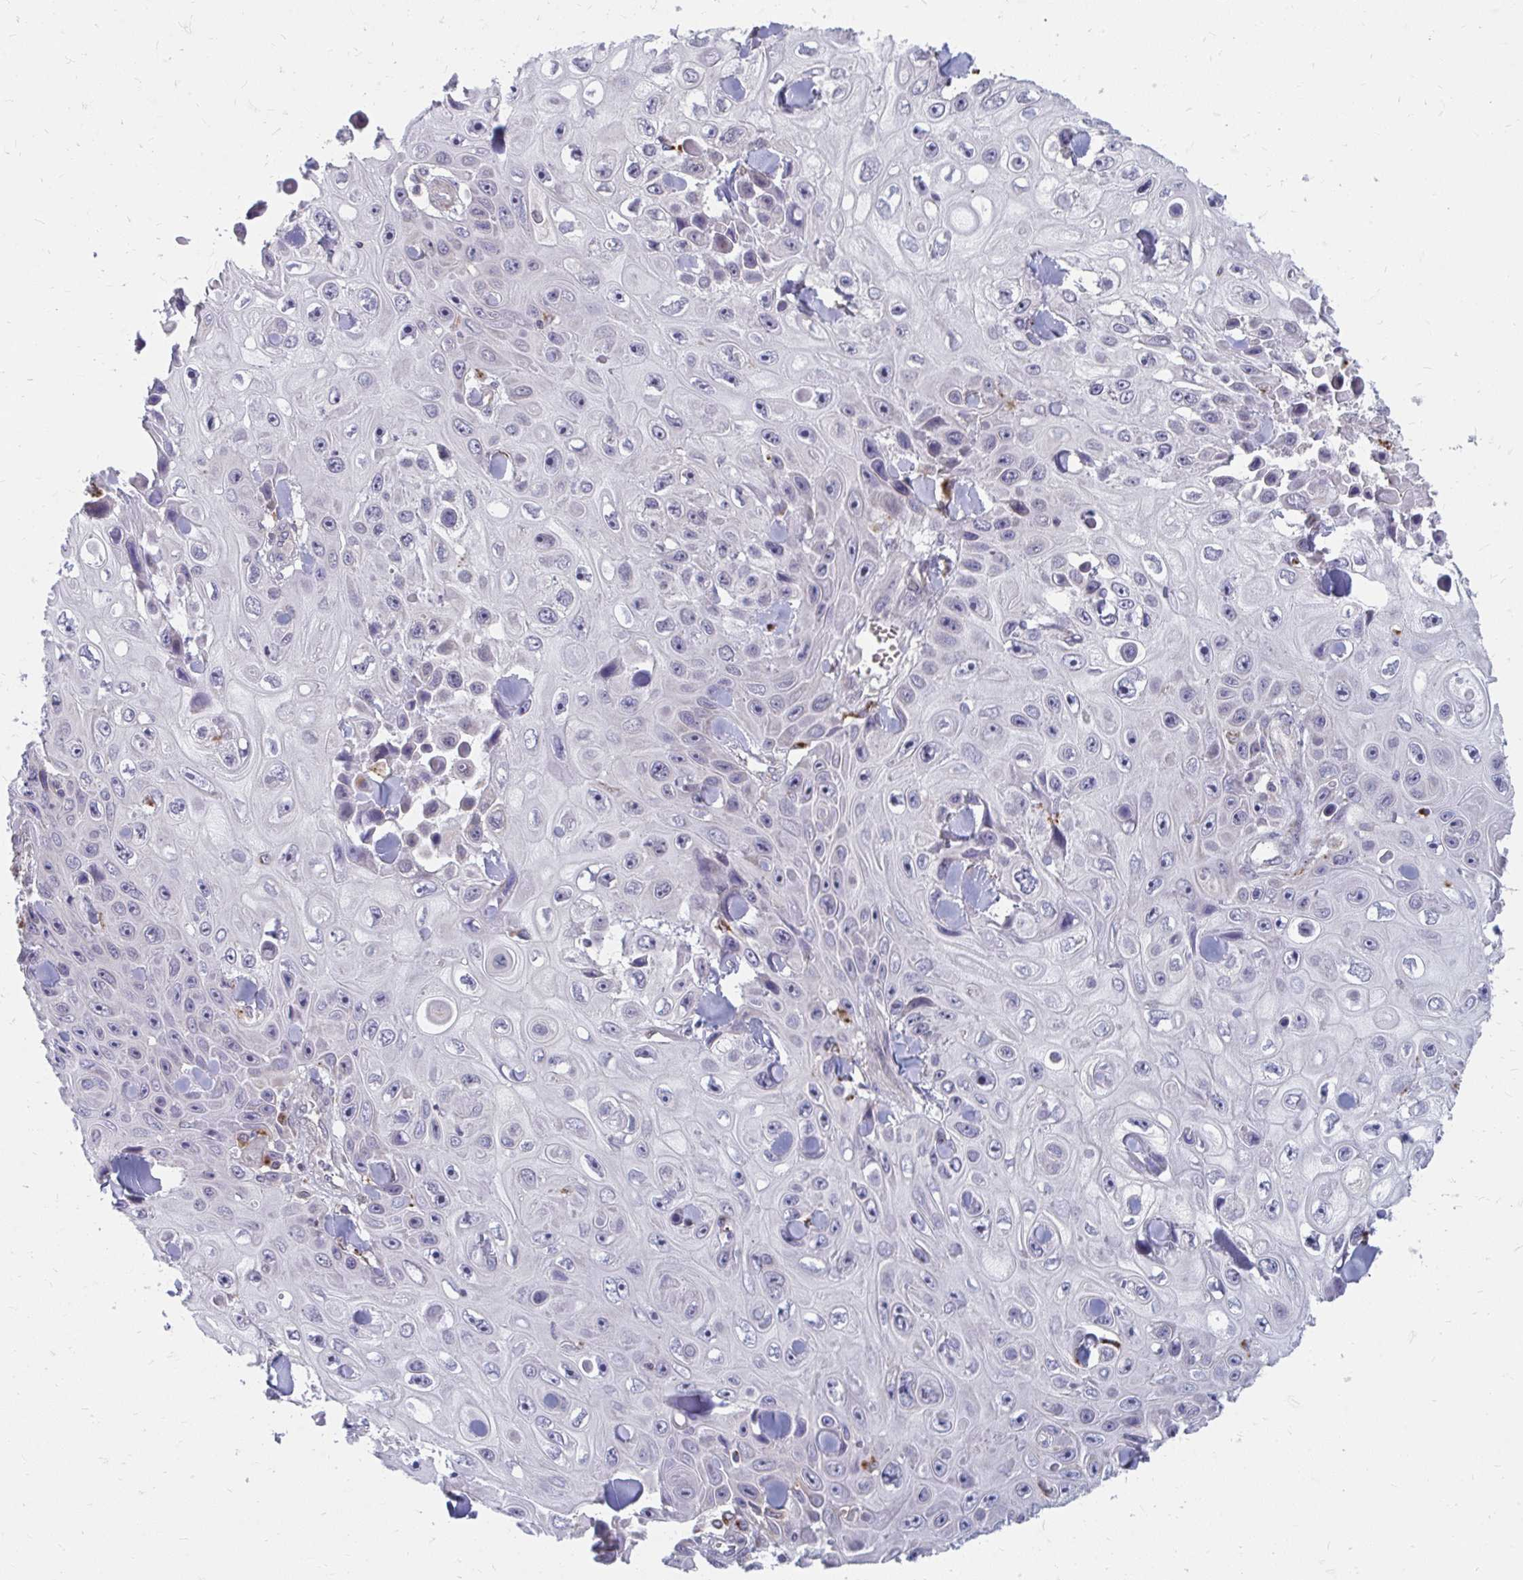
{"staining": {"intensity": "negative", "quantity": "none", "location": "none"}, "tissue": "skin cancer", "cell_type": "Tumor cells", "image_type": "cancer", "snomed": [{"axis": "morphology", "description": "Squamous cell carcinoma, NOS"}, {"axis": "topography", "description": "Skin"}], "caption": "Tumor cells show no significant staining in skin cancer.", "gene": "PABIR3", "patient": {"sex": "male", "age": 82}}